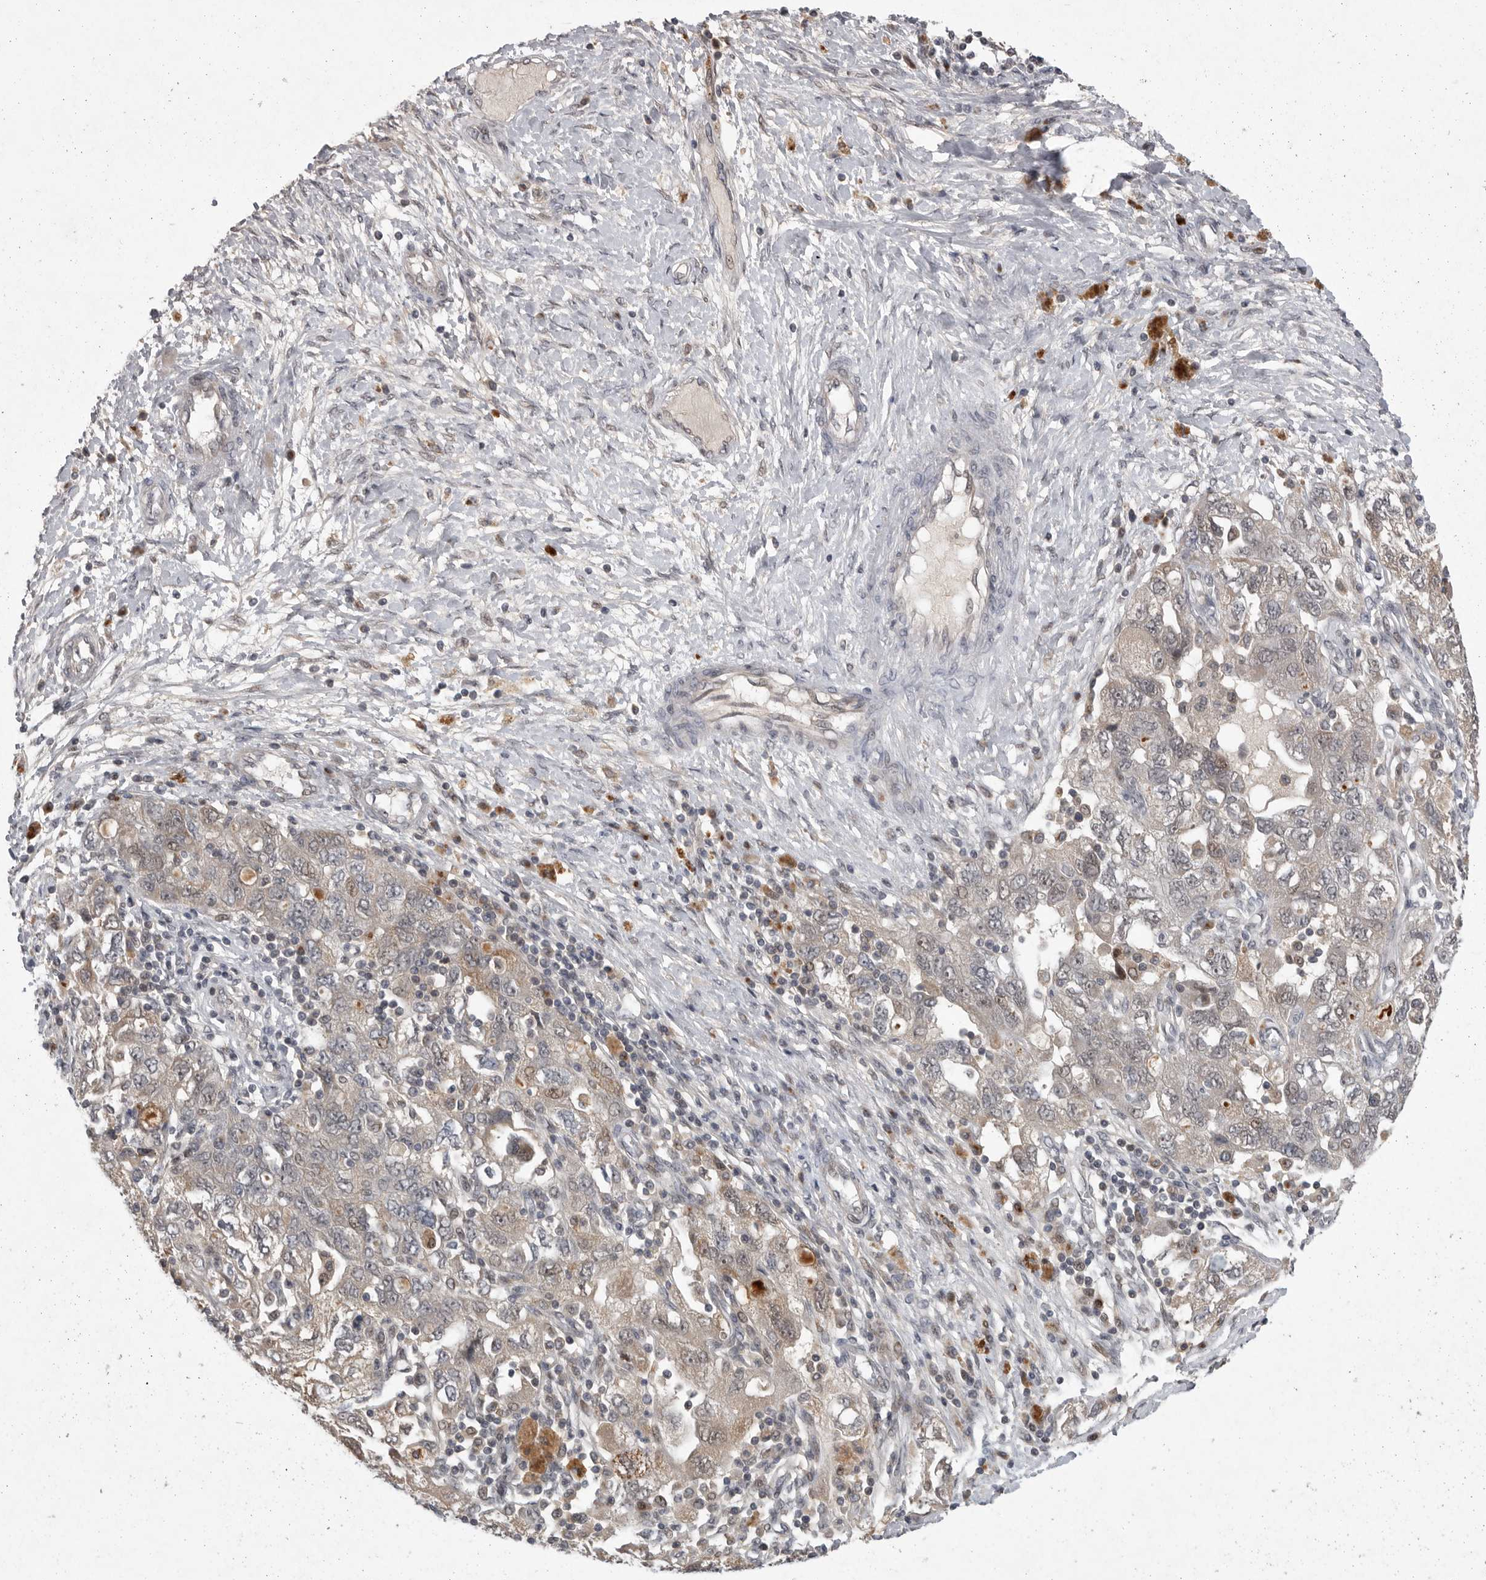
{"staining": {"intensity": "weak", "quantity": "<25%", "location": "cytoplasmic/membranous"}, "tissue": "ovarian cancer", "cell_type": "Tumor cells", "image_type": "cancer", "snomed": [{"axis": "morphology", "description": "Carcinoma, NOS"}, {"axis": "morphology", "description": "Cystadenocarcinoma, serous, NOS"}, {"axis": "topography", "description": "Ovary"}], "caption": "Histopathology image shows no significant protein positivity in tumor cells of ovarian cancer (carcinoma). Brightfield microscopy of immunohistochemistry (IHC) stained with DAB (brown) and hematoxylin (blue), captured at high magnification.", "gene": "MAN2A1", "patient": {"sex": "female", "age": 69}}